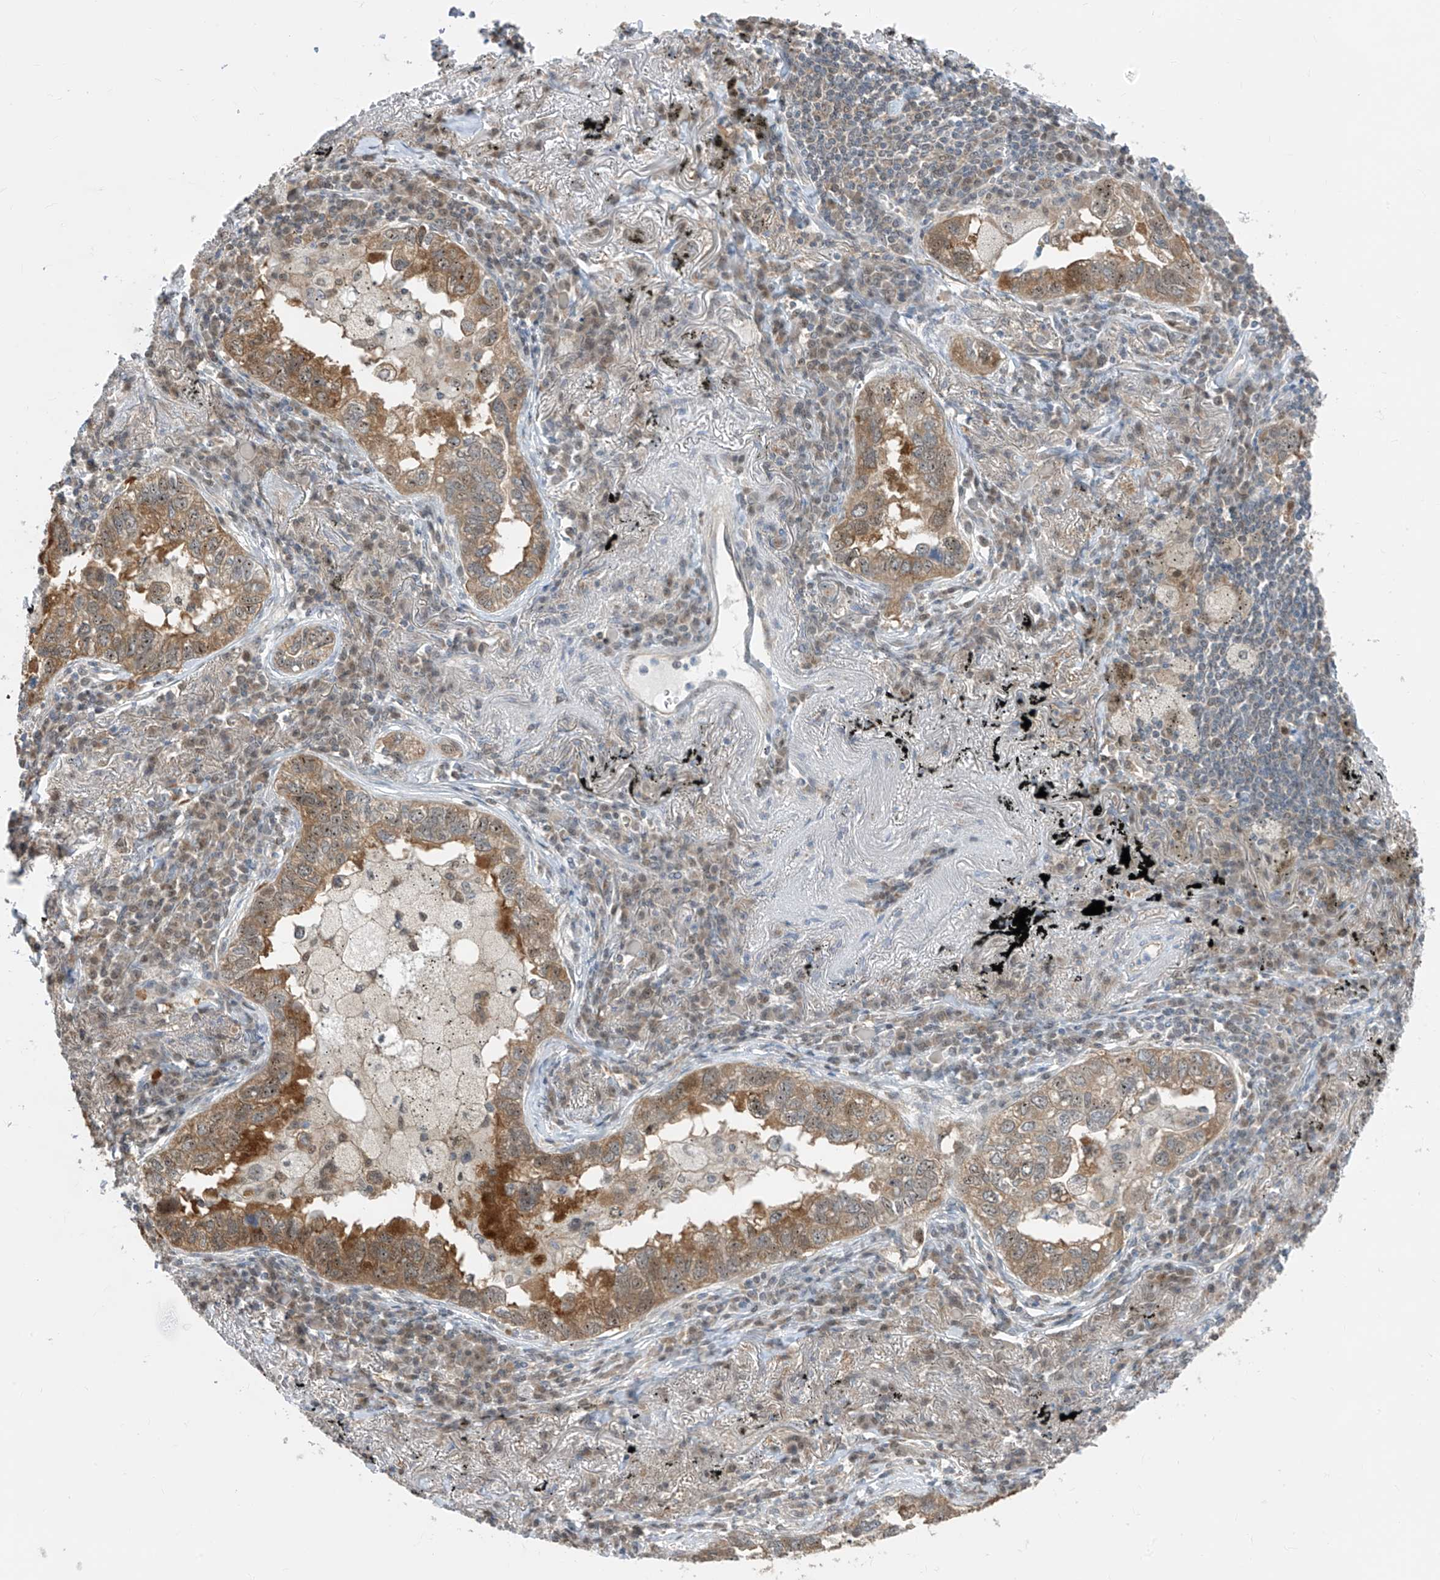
{"staining": {"intensity": "moderate", "quantity": ">75%", "location": "cytoplasmic/membranous"}, "tissue": "lung cancer", "cell_type": "Tumor cells", "image_type": "cancer", "snomed": [{"axis": "morphology", "description": "Adenocarcinoma, NOS"}, {"axis": "topography", "description": "Lung"}], "caption": "IHC of human adenocarcinoma (lung) exhibits medium levels of moderate cytoplasmic/membranous expression in approximately >75% of tumor cells. (IHC, brightfield microscopy, high magnification).", "gene": "TTC38", "patient": {"sex": "male", "age": 65}}